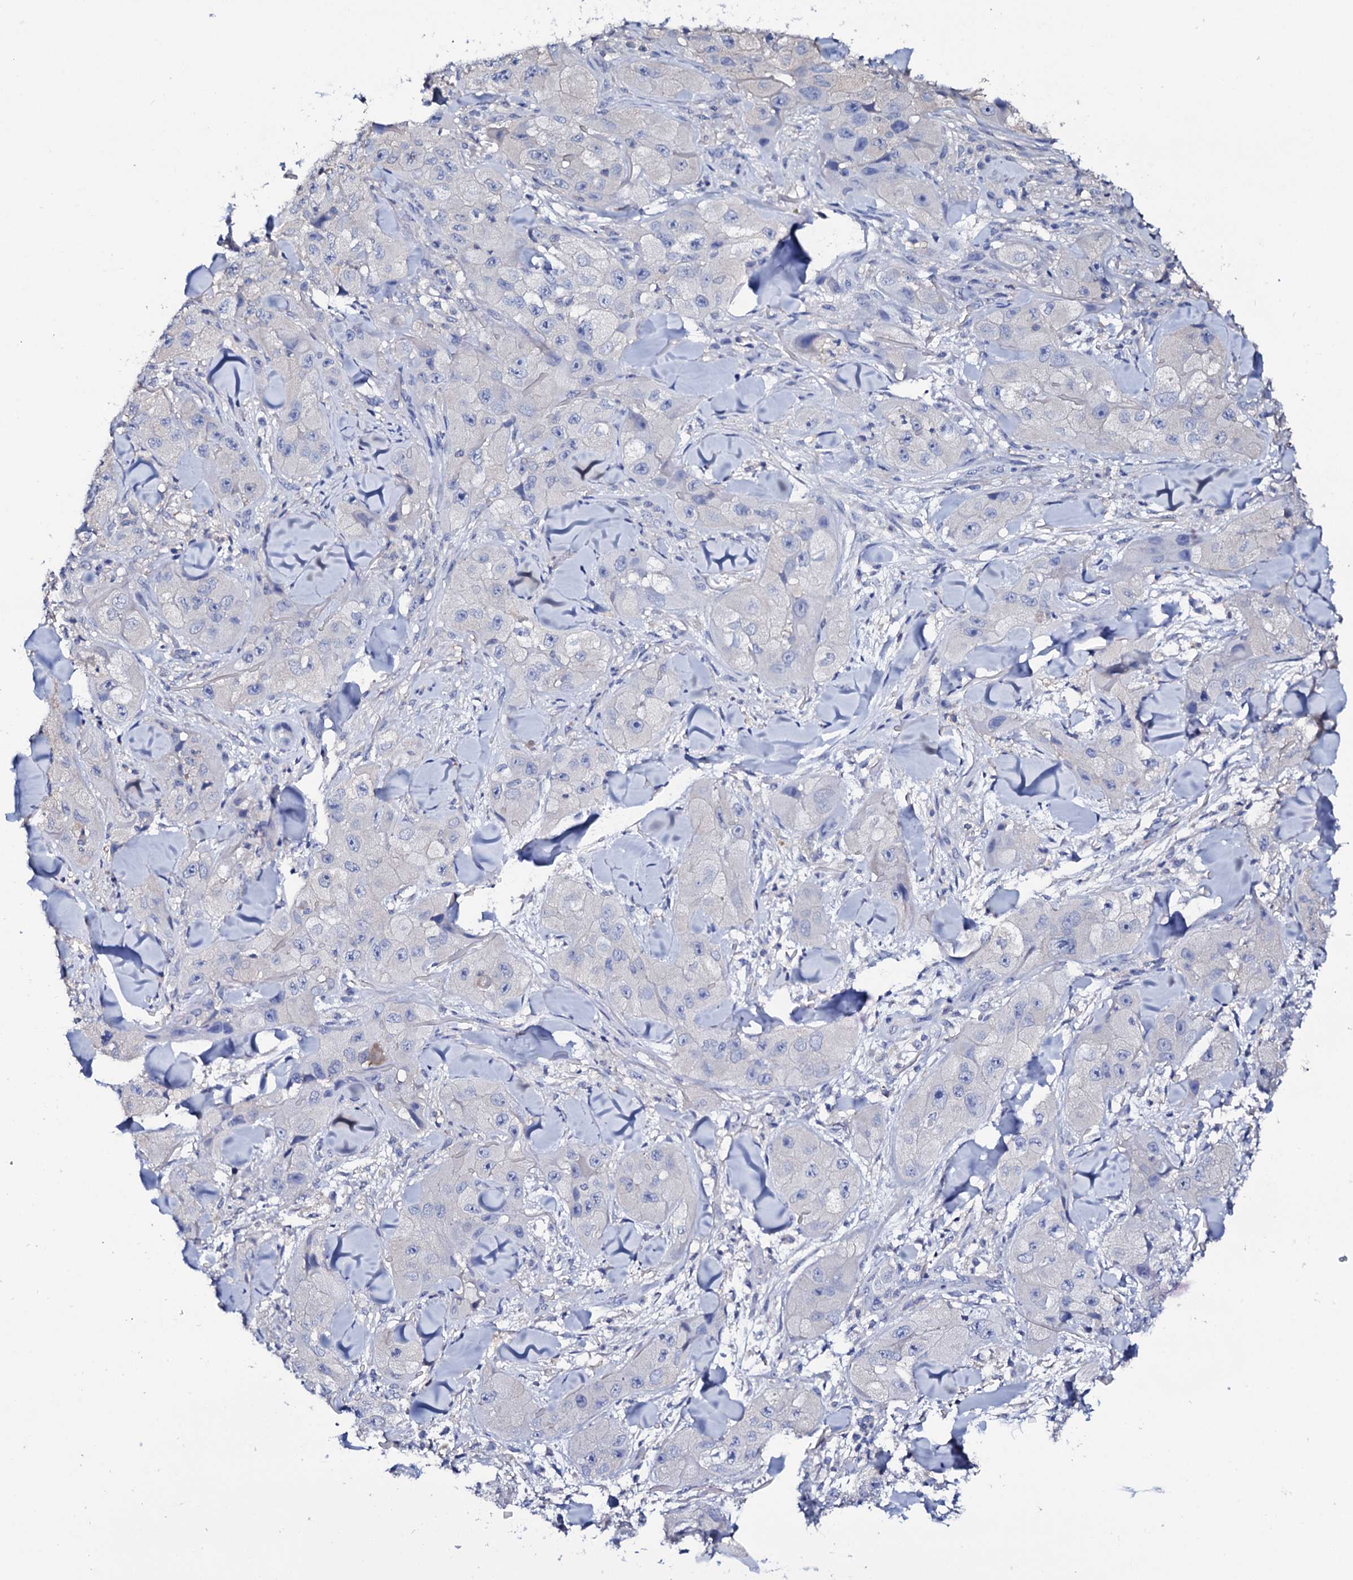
{"staining": {"intensity": "negative", "quantity": "none", "location": "none"}, "tissue": "skin cancer", "cell_type": "Tumor cells", "image_type": "cancer", "snomed": [{"axis": "morphology", "description": "Squamous cell carcinoma, NOS"}, {"axis": "topography", "description": "Skin"}, {"axis": "topography", "description": "Subcutis"}], "caption": "This is a micrograph of immunohistochemistry staining of skin cancer (squamous cell carcinoma), which shows no staining in tumor cells. The staining is performed using DAB (3,3'-diaminobenzidine) brown chromogen with nuclei counter-stained in using hematoxylin.", "gene": "TCAF2", "patient": {"sex": "male", "age": 73}}